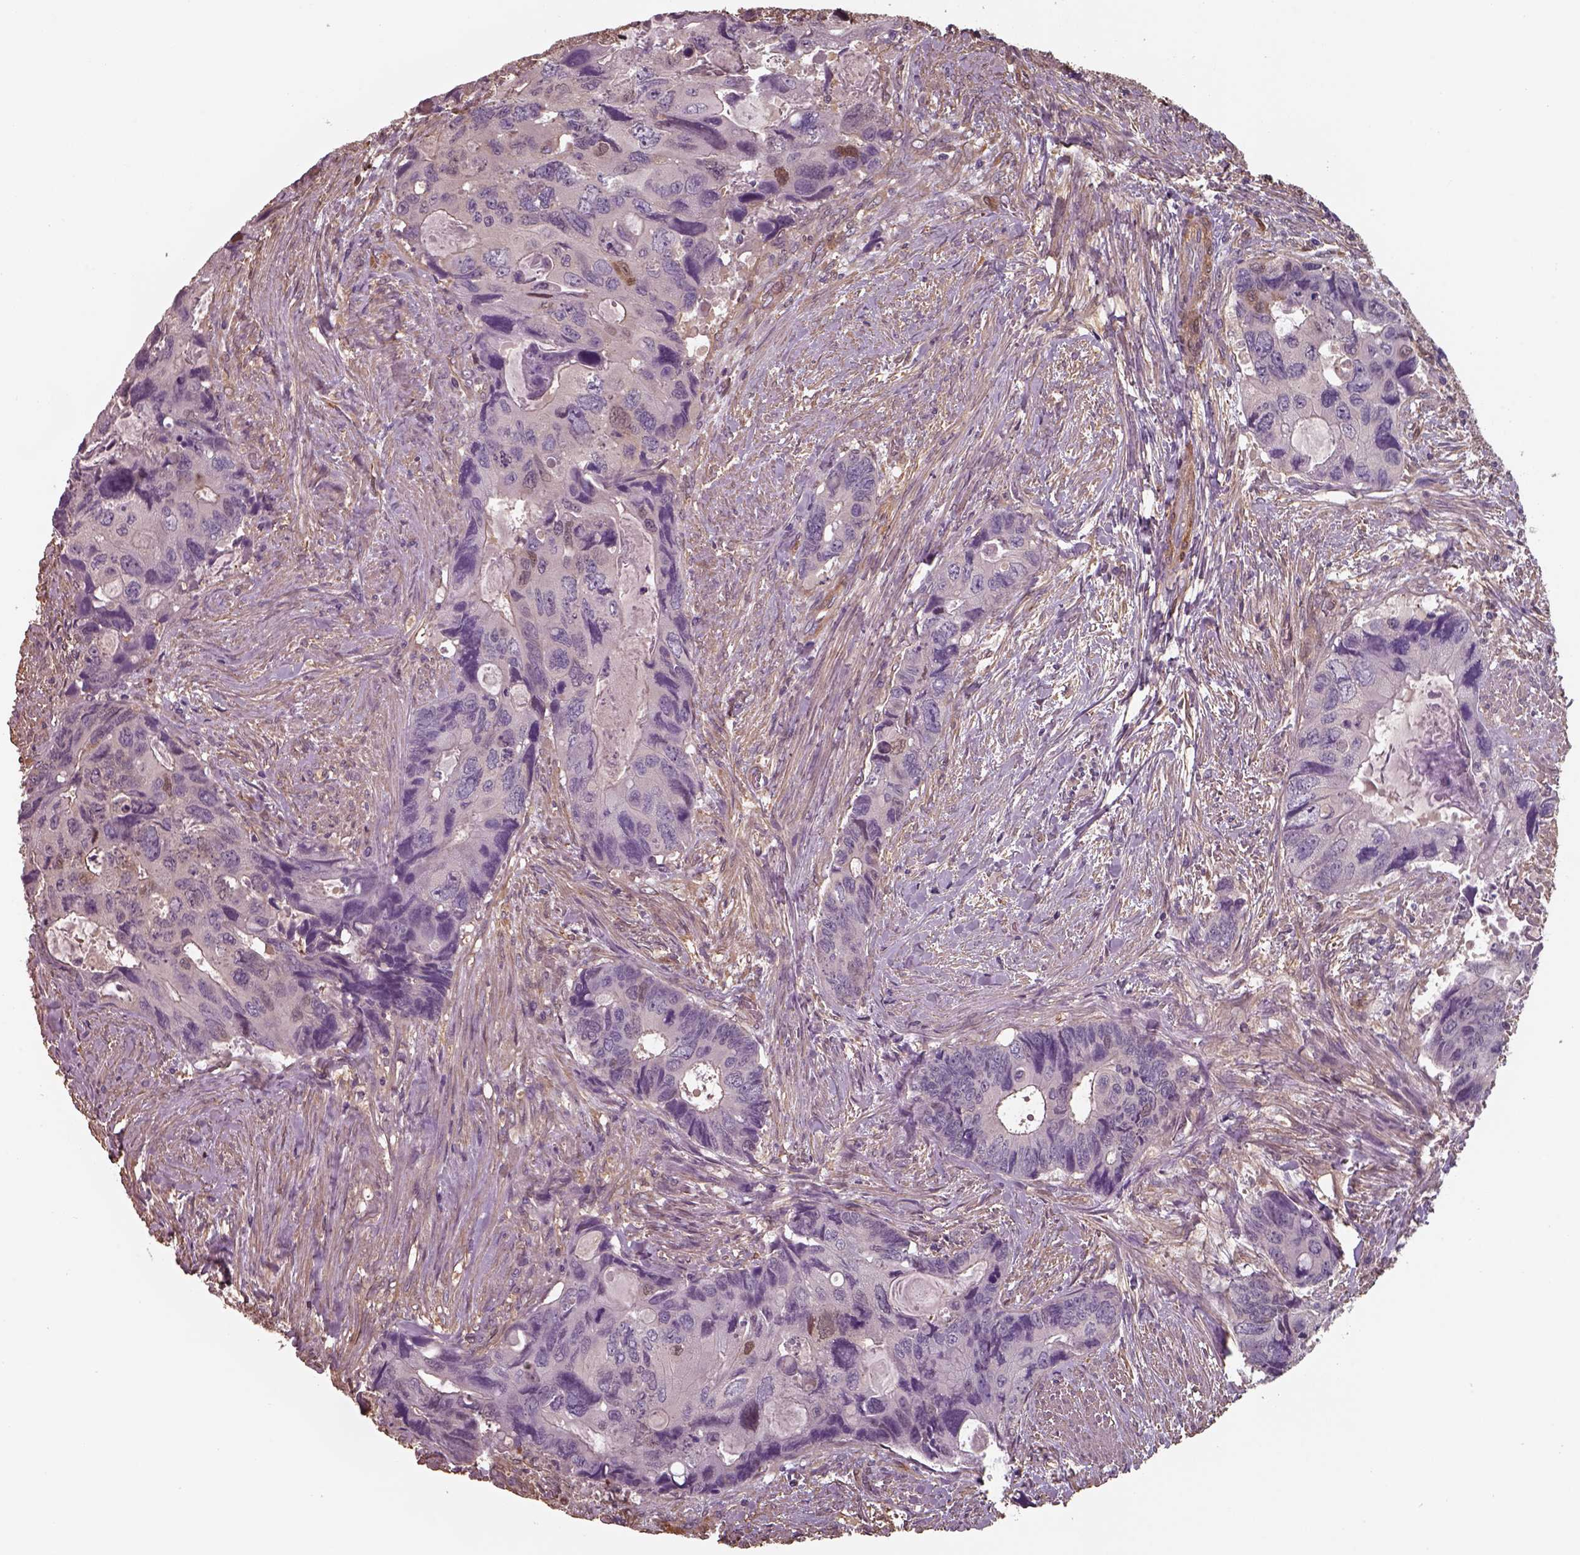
{"staining": {"intensity": "negative", "quantity": "none", "location": "none"}, "tissue": "colorectal cancer", "cell_type": "Tumor cells", "image_type": "cancer", "snomed": [{"axis": "morphology", "description": "Adenocarcinoma, NOS"}, {"axis": "topography", "description": "Rectum"}], "caption": "The image shows no staining of tumor cells in colorectal cancer (adenocarcinoma).", "gene": "ISYNA1", "patient": {"sex": "male", "age": 62}}